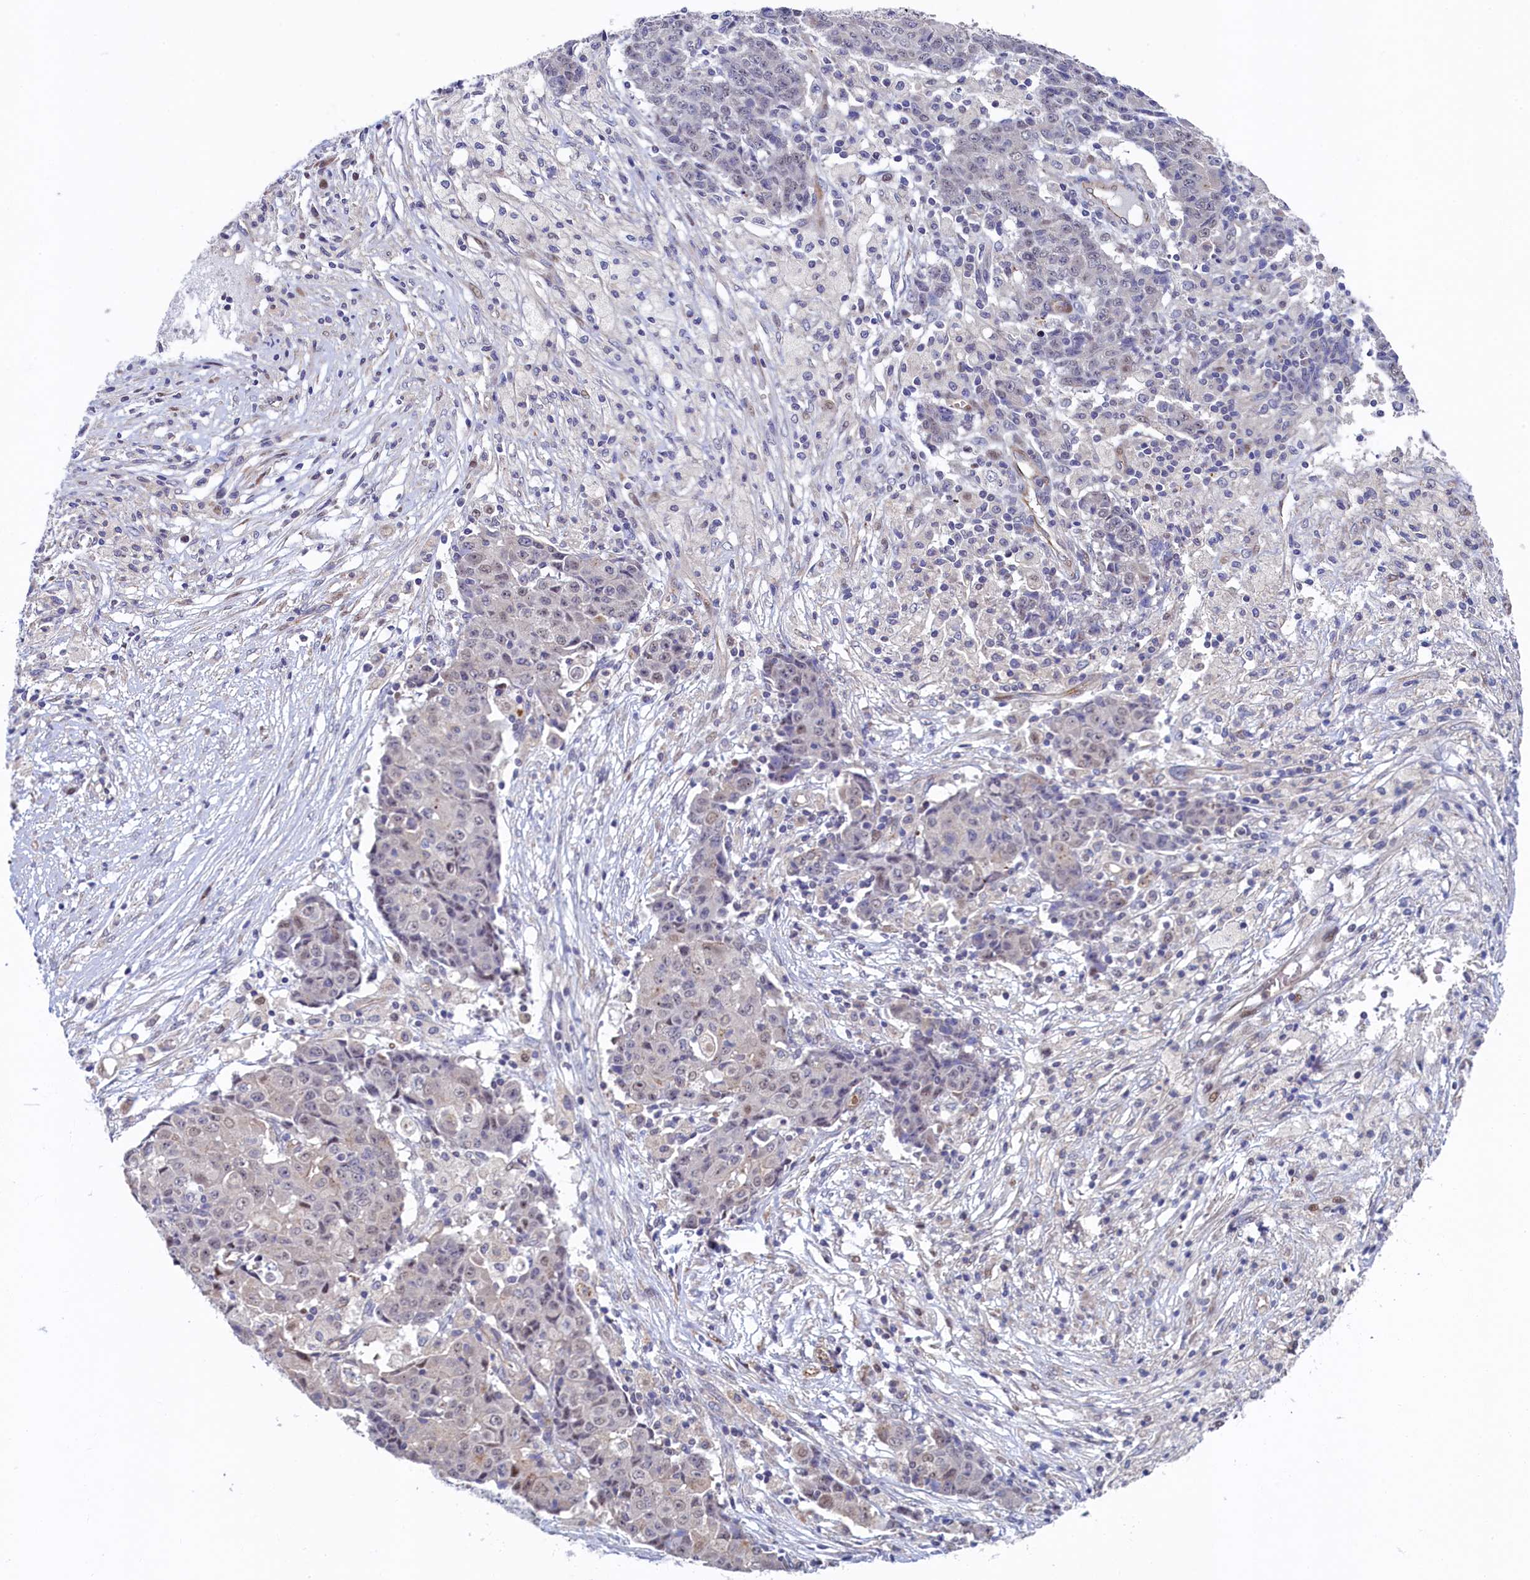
{"staining": {"intensity": "negative", "quantity": "none", "location": "none"}, "tissue": "ovarian cancer", "cell_type": "Tumor cells", "image_type": "cancer", "snomed": [{"axis": "morphology", "description": "Carcinoma, endometroid"}, {"axis": "topography", "description": "Ovary"}], "caption": "There is no significant expression in tumor cells of endometroid carcinoma (ovarian).", "gene": "PIK3C3", "patient": {"sex": "female", "age": 42}}